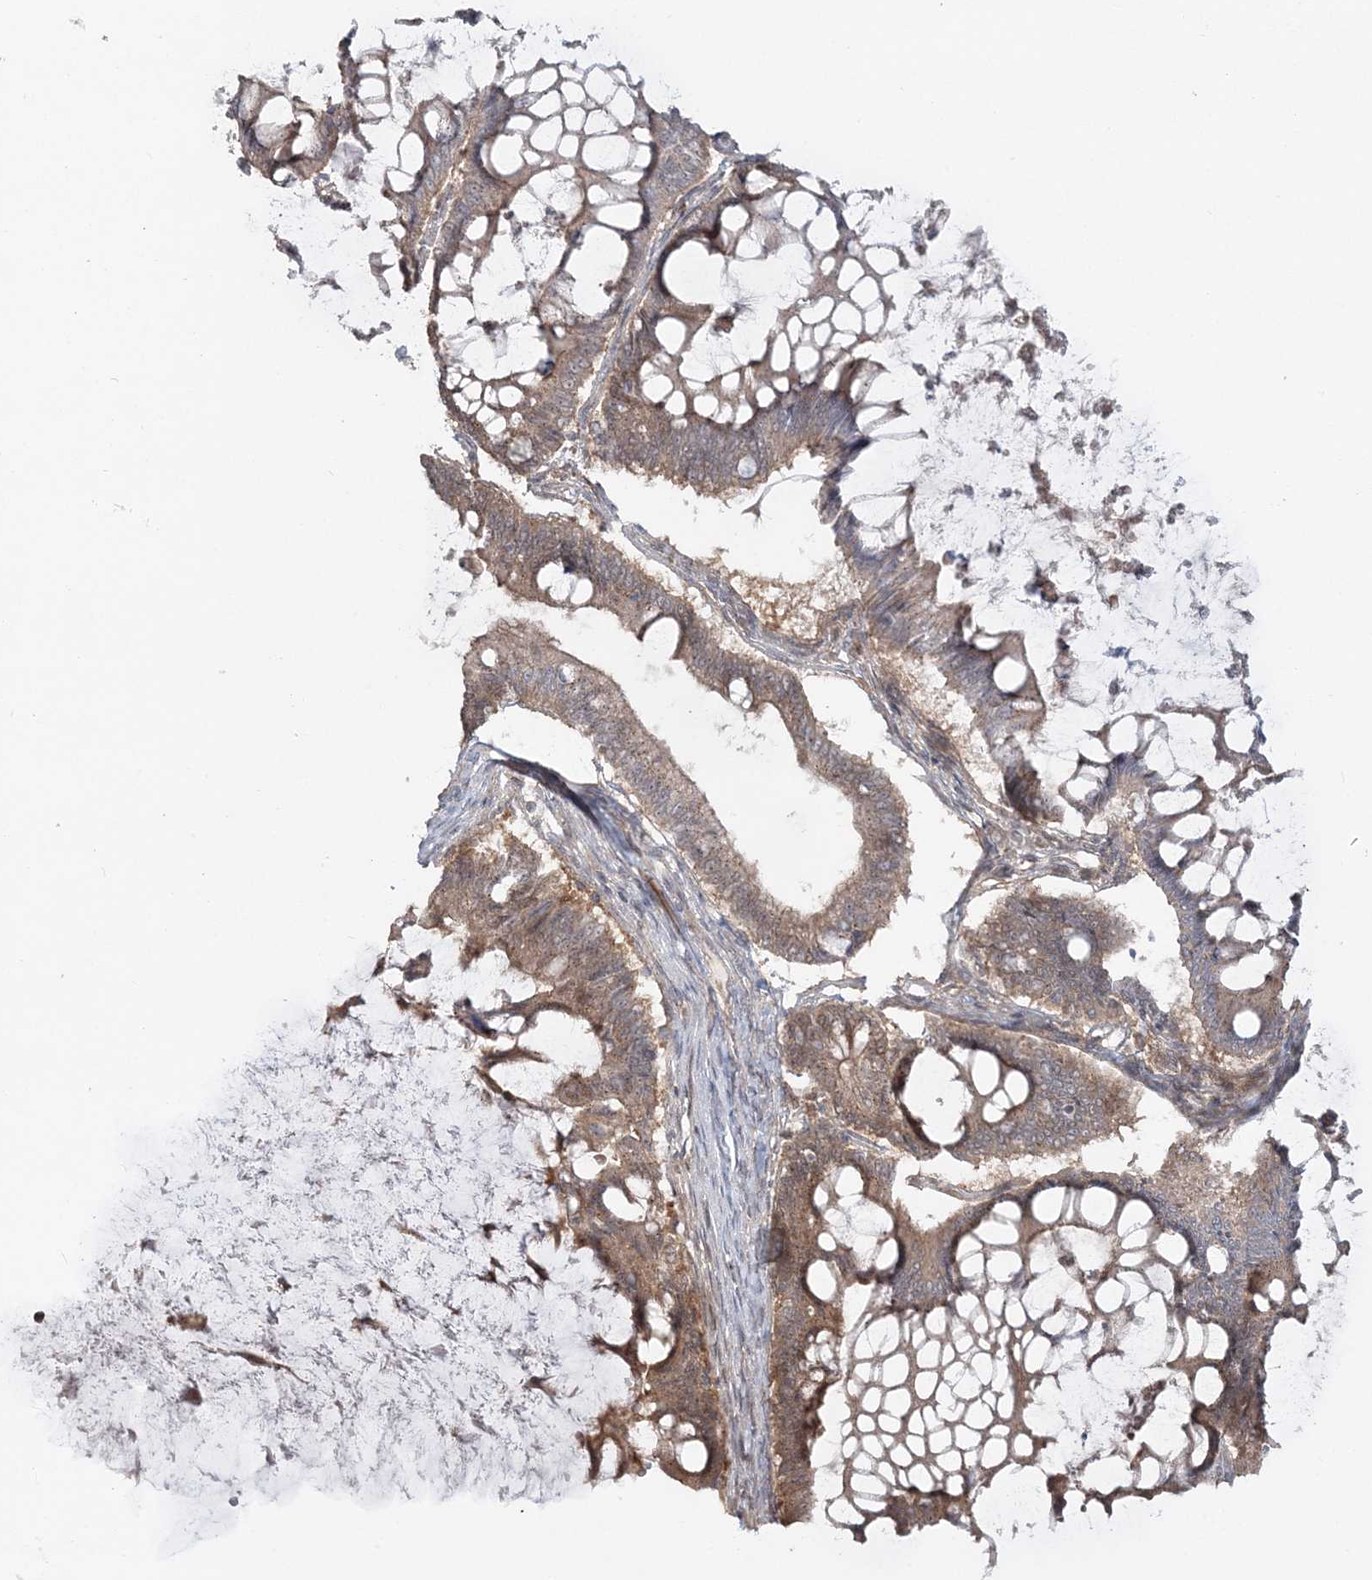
{"staining": {"intensity": "moderate", "quantity": ">75%", "location": "cytoplasmic/membranous"}, "tissue": "ovarian cancer", "cell_type": "Tumor cells", "image_type": "cancer", "snomed": [{"axis": "morphology", "description": "Cystadenocarcinoma, mucinous, NOS"}, {"axis": "topography", "description": "Ovary"}], "caption": "DAB immunohistochemical staining of ovarian cancer (mucinous cystadenocarcinoma) reveals moderate cytoplasmic/membranous protein staining in about >75% of tumor cells.", "gene": "MOCS2", "patient": {"sex": "female", "age": 61}}